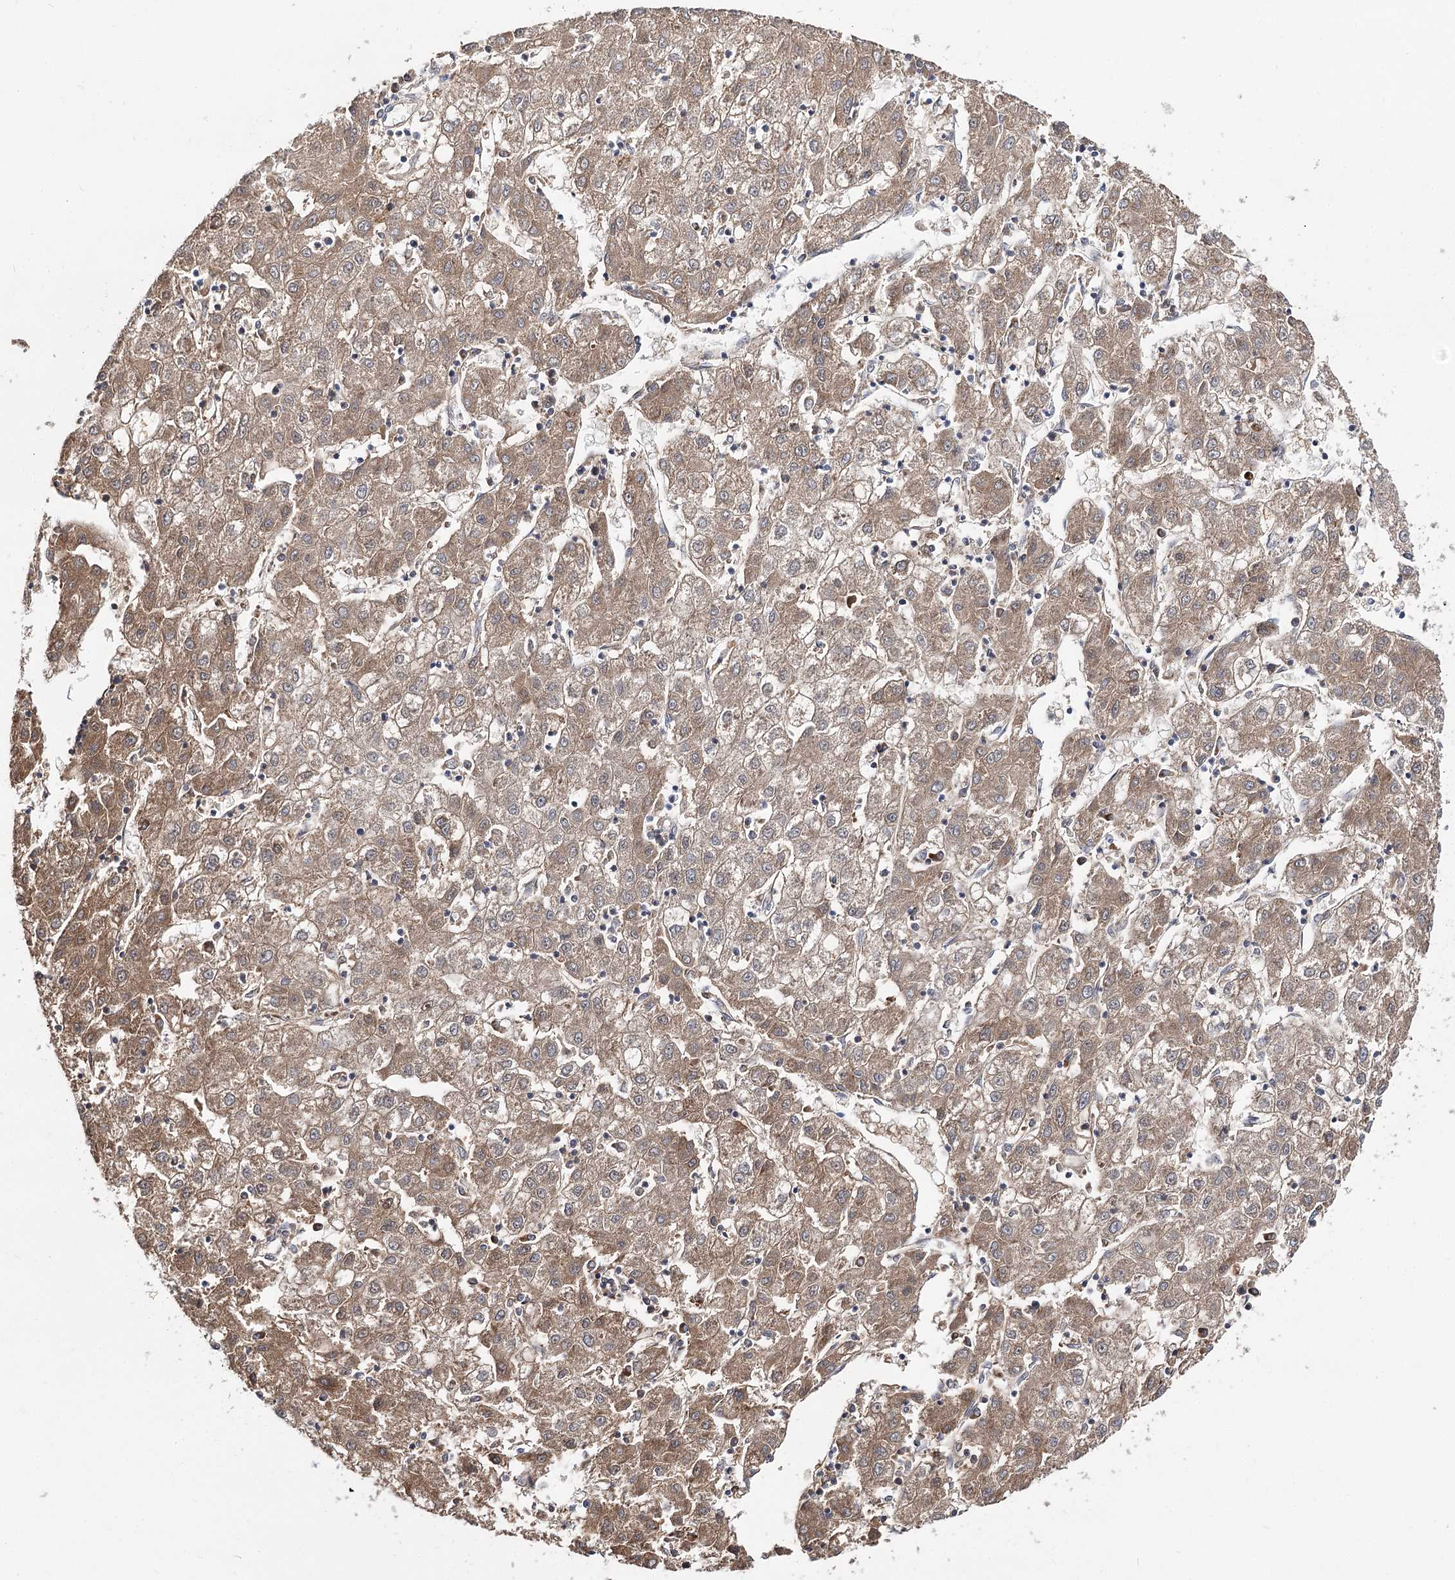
{"staining": {"intensity": "moderate", "quantity": ">75%", "location": "cytoplasmic/membranous"}, "tissue": "liver cancer", "cell_type": "Tumor cells", "image_type": "cancer", "snomed": [{"axis": "morphology", "description": "Carcinoma, Hepatocellular, NOS"}, {"axis": "topography", "description": "Liver"}], "caption": "There is medium levels of moderate cytoplasmic/membranous expression in tumor cells of liver hepatocellular carcinoma, as demonstrated by immunohistochemical staining (brown color).", "gene": "UGP2", "patient": {"sex": "male", "age": 72}}